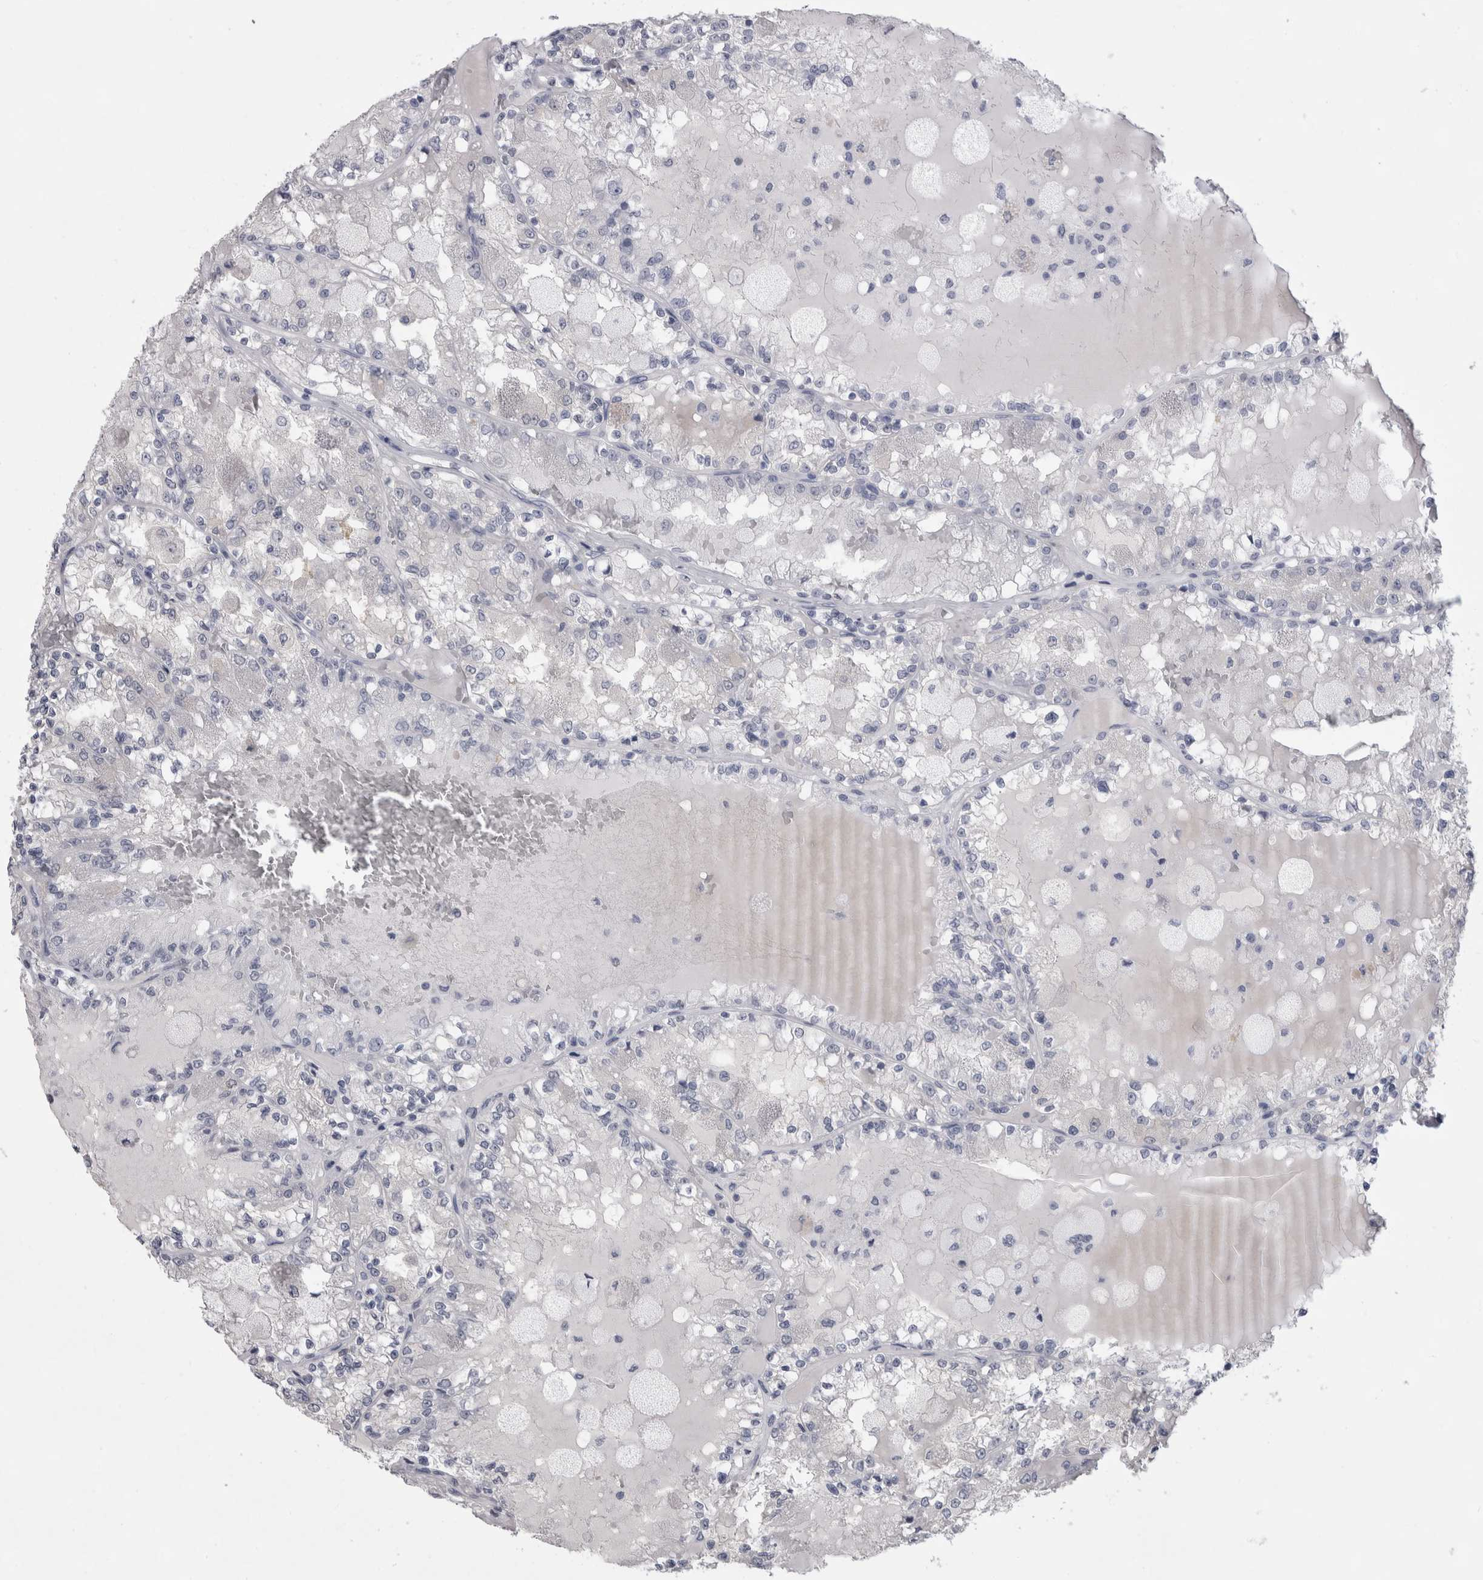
{"staining": {"intensity": "negative", "quantity": "none", "location": "none"}, "tissue": "renal cancer", "cell_type": "Tumor cells", "image_type": "cancer", "snomed": [{"axis": "morphology", "description": "Adenocarcinoma, NOS"}, {"axis": "topography", "description": "Kidney"}], "caption": "This is an IHC image of renal adenocarcinoma. There is no positivity in tumor cells.", "gene": "AFMID", "patient": {"sex": "female", "age": 56}}